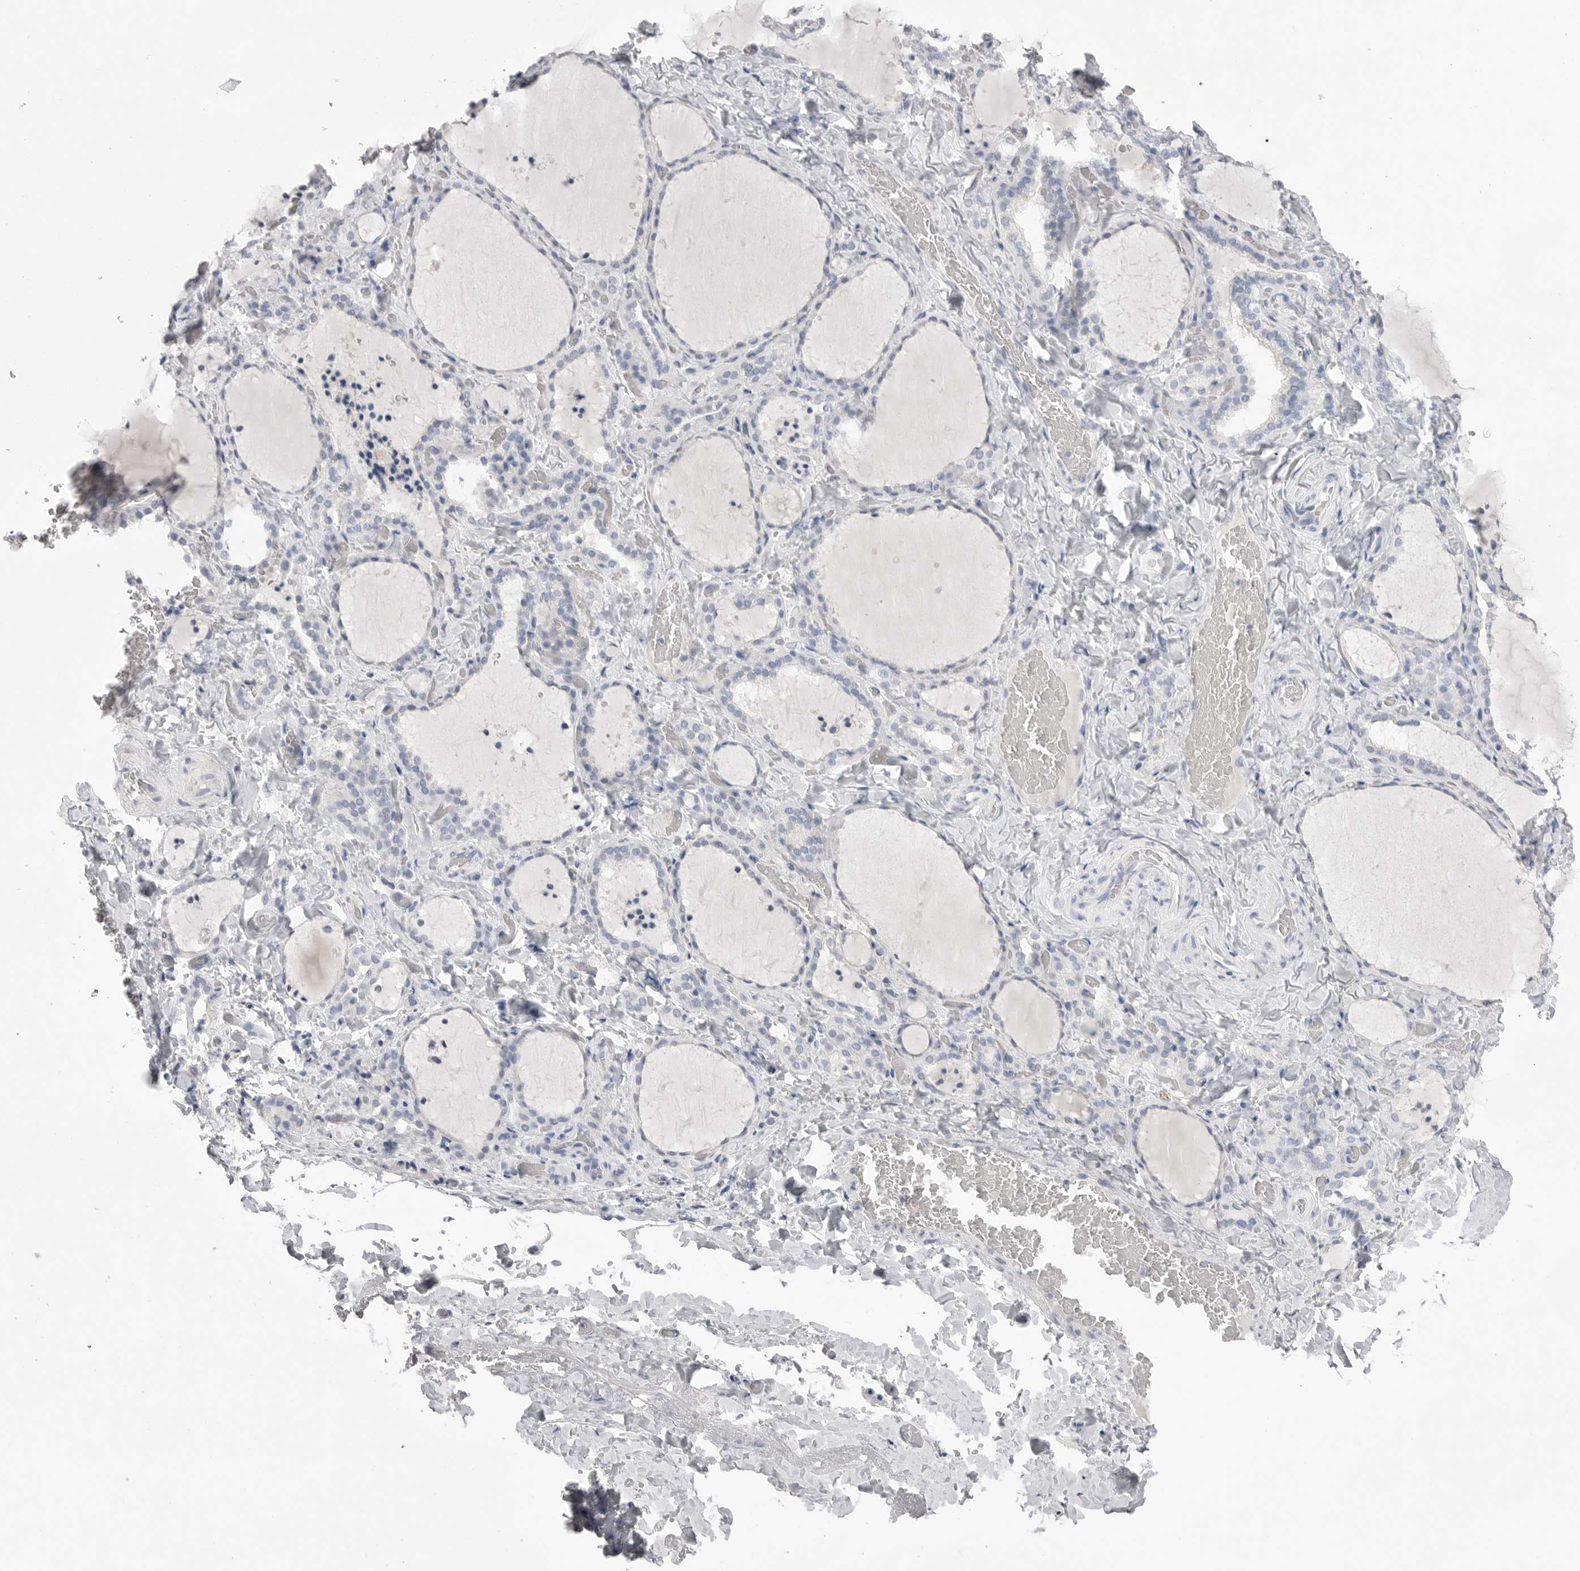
{"staining": {"intensity": "negative", "quantity": "none", "location": "none"}, "tissue": "thyroid gland", "cell_type": "Glandular cells", "image_type": "normal", "snomed": [{"axis": "morphology", "description": "Normal tissue, NOS"}, {"axis": "topography", "description": "Thyroid gland"}], "caption": "Glandular cells are negative for brown protein staining in benign thyroid gland. Nuclei are stained in blue.", "gene": "CPB1", "patient": {"sex": "female", "age": 22}}